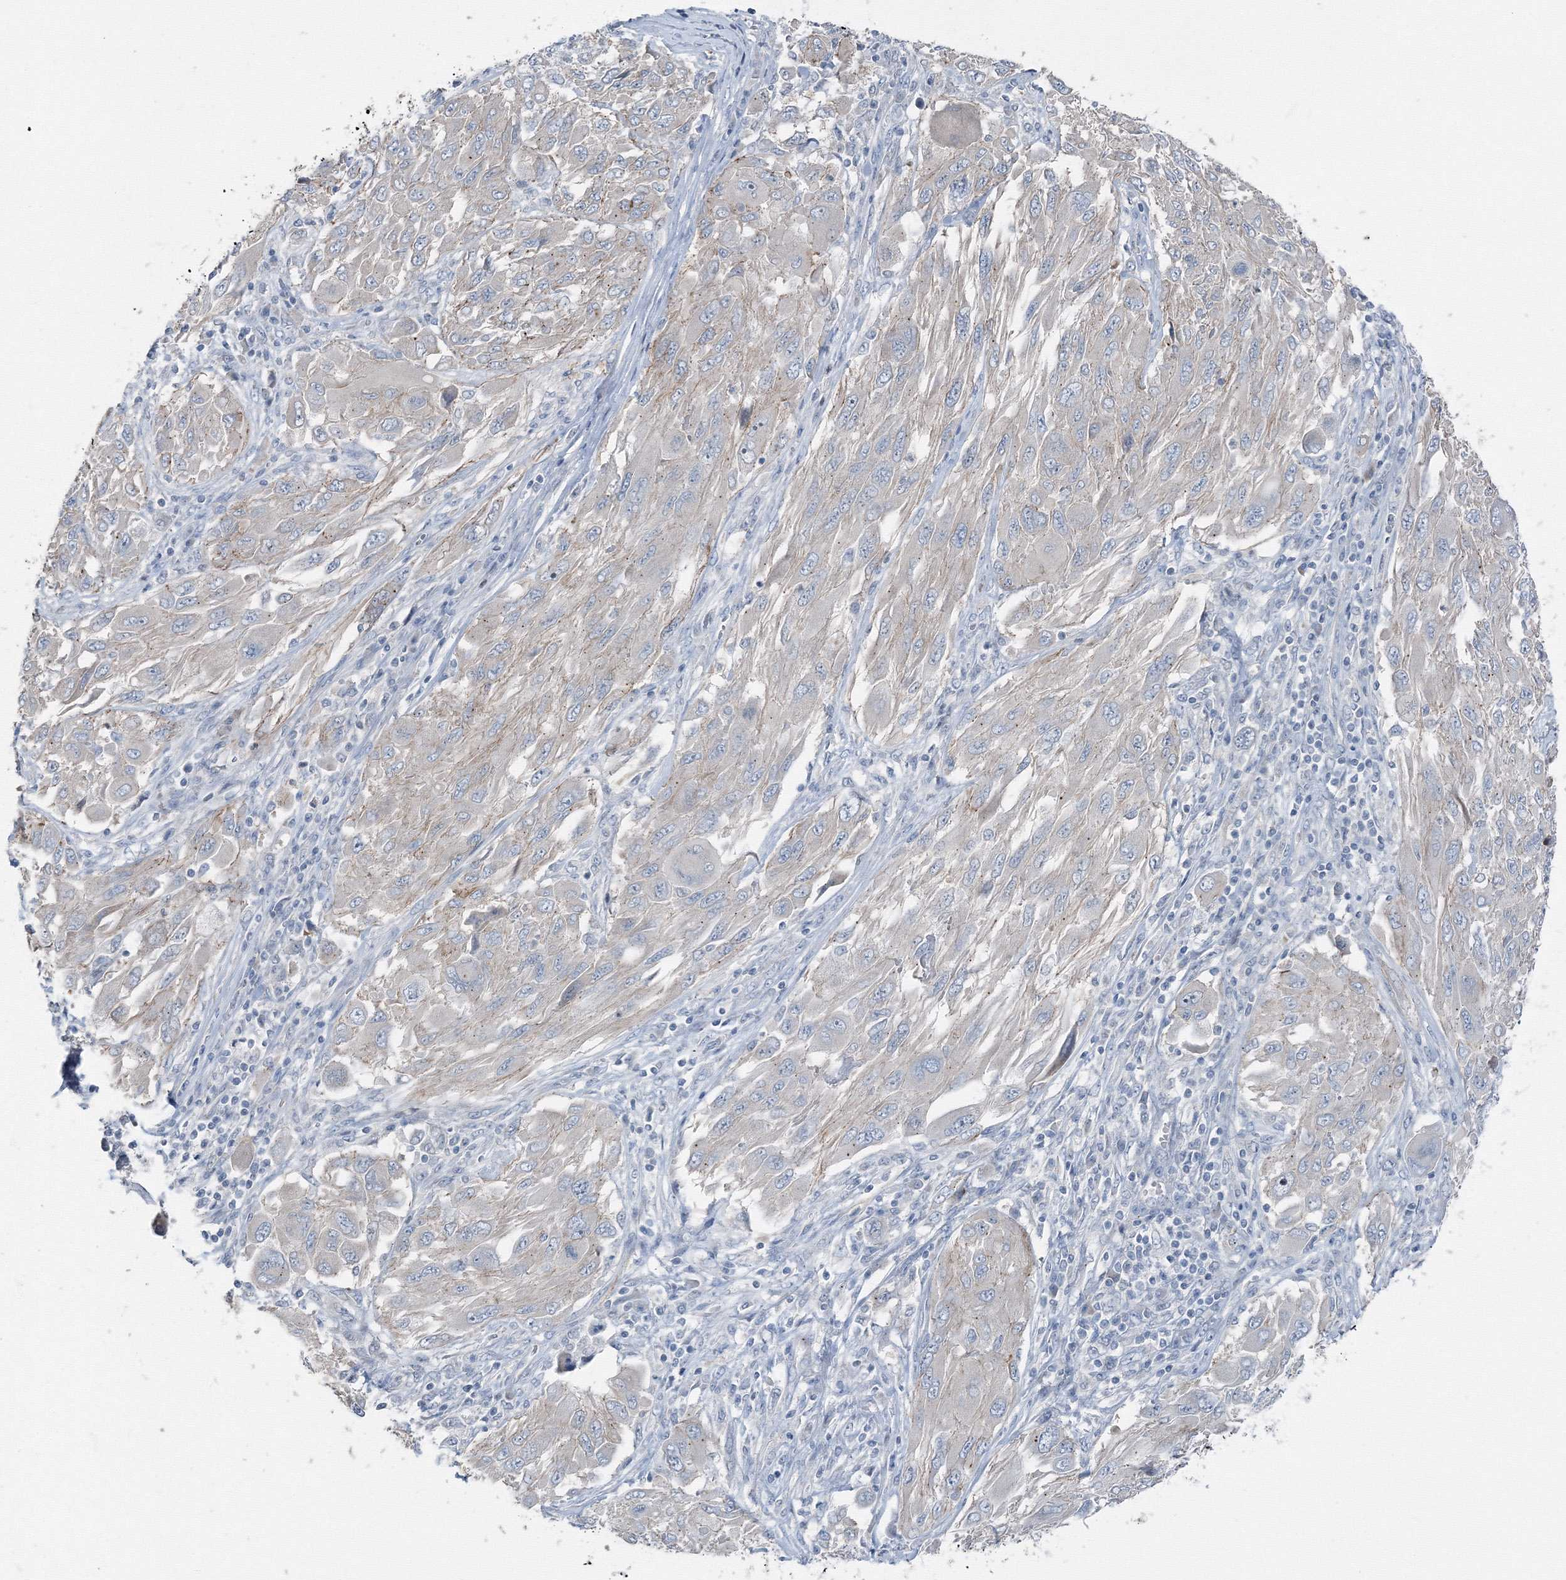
{"staining": {"intensity": "negative", "quantity": "none", "location": "none"}, "tissue": "melanoma", "cell_type": "Tumor cells", "image_type": "cancer", "snomed": [{"axis": "morphology", "description": "Malignant melanoma, NOS"}, {"axis": "topography", "description": "Skin"}], "caption": "Immunohistochemical staining of malignant melanoma shows no significant expression in tumor cells.", "gene": "AASDH", "patient": {"sex": "female", "age": 91}}